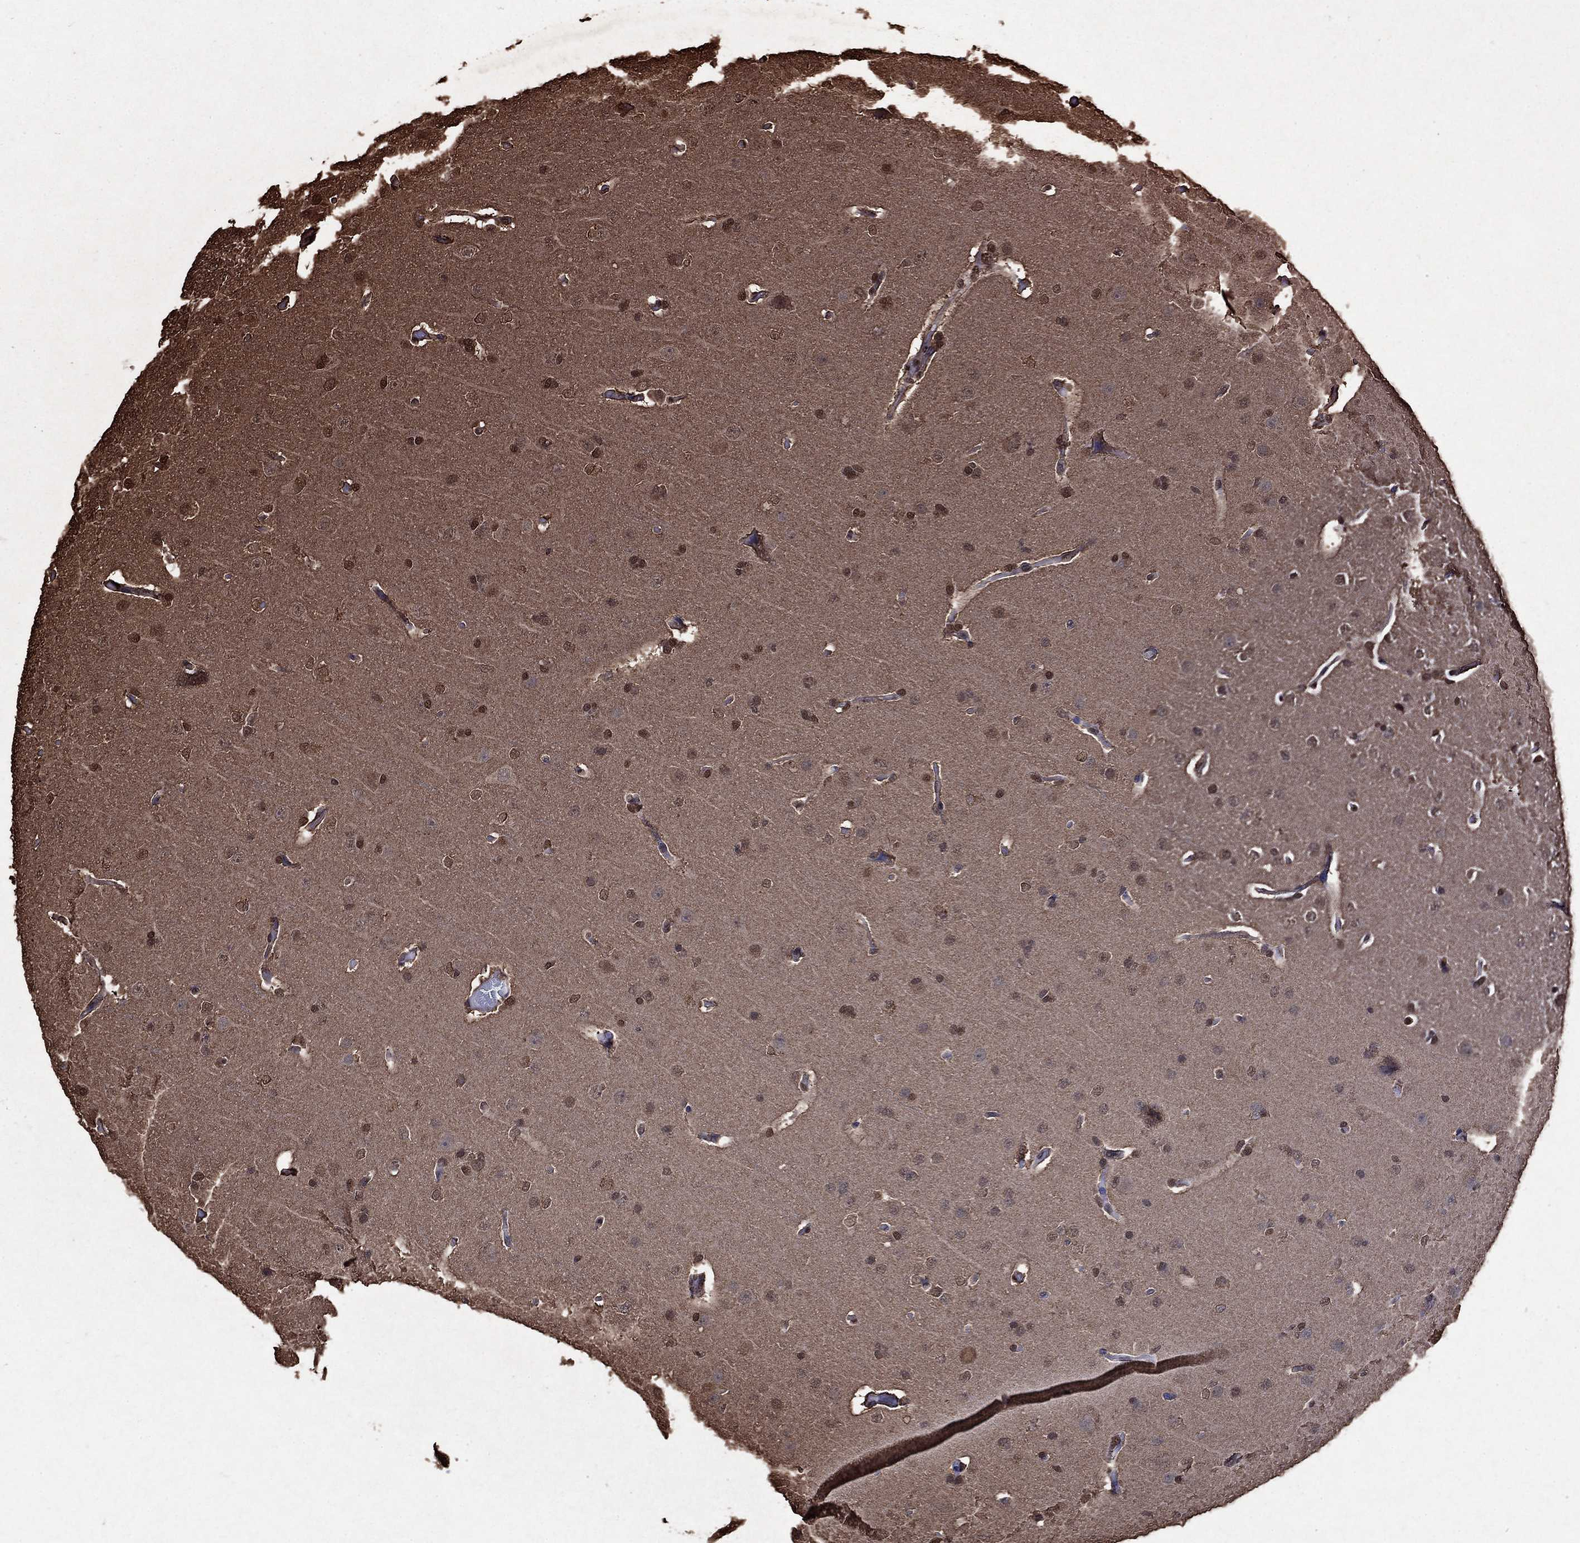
{"staining": {"intensity": "weak", "quantity": "<25%", "location": "nuclear"}, "tissue": "glioma", "cell_type": "Tumor cells", "image_type": "cancer", "snomed": [{"axis": "morphology", "description": "Glioma, malignant, Low grade"}, {"axis": "topography", "description": "Brain"}], "caption": "Immunohistochemical staining of human glioma displays no significant expression in tumor cells.", "gene": "GAPDH", "patient": {"sex": "male", "age": 41}}